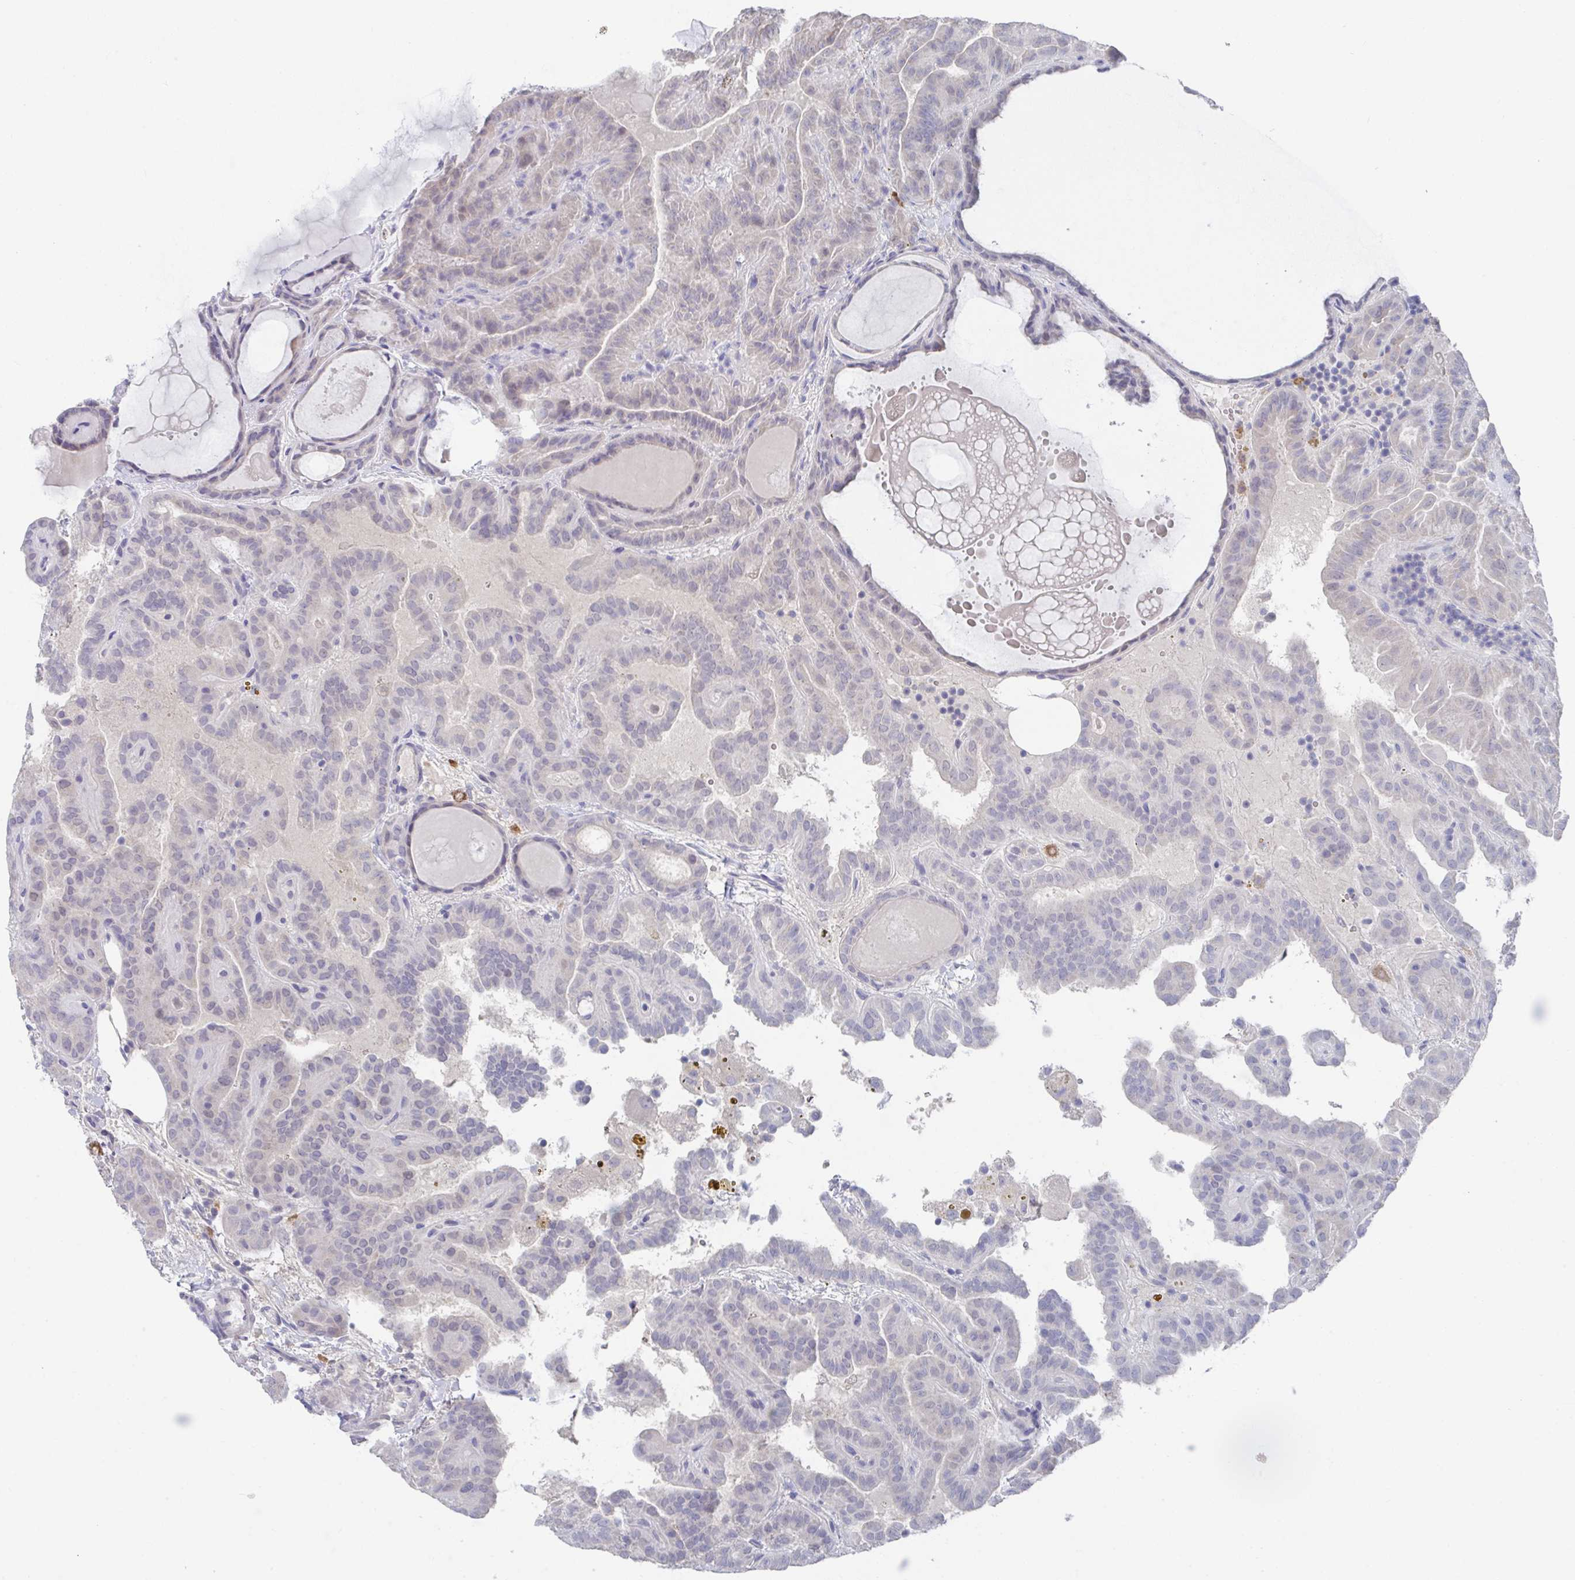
{"staining": {"intensity": "negative", "quantity": "none", "location": "none"}, "tissue": "thyroid cancer", "cell_type": "Tumor cells", "image_type": "cancer", "snomed": [{"axis": "morphology", "description": "Papillary adenocarcinoma, NOS"}, {"axis": "topography", "description": "Thyroid gland"}], "caption": "Immunohistochemical staining of papillary adenocarcinoma (thyroid) demonstrates no significant positivity in tumor cells. (DAB immunohistochemistry (IHC) with hematoxylin counter stain).", "gene": "KCNK5", "patient": {"sex": "female", "age": 46}}